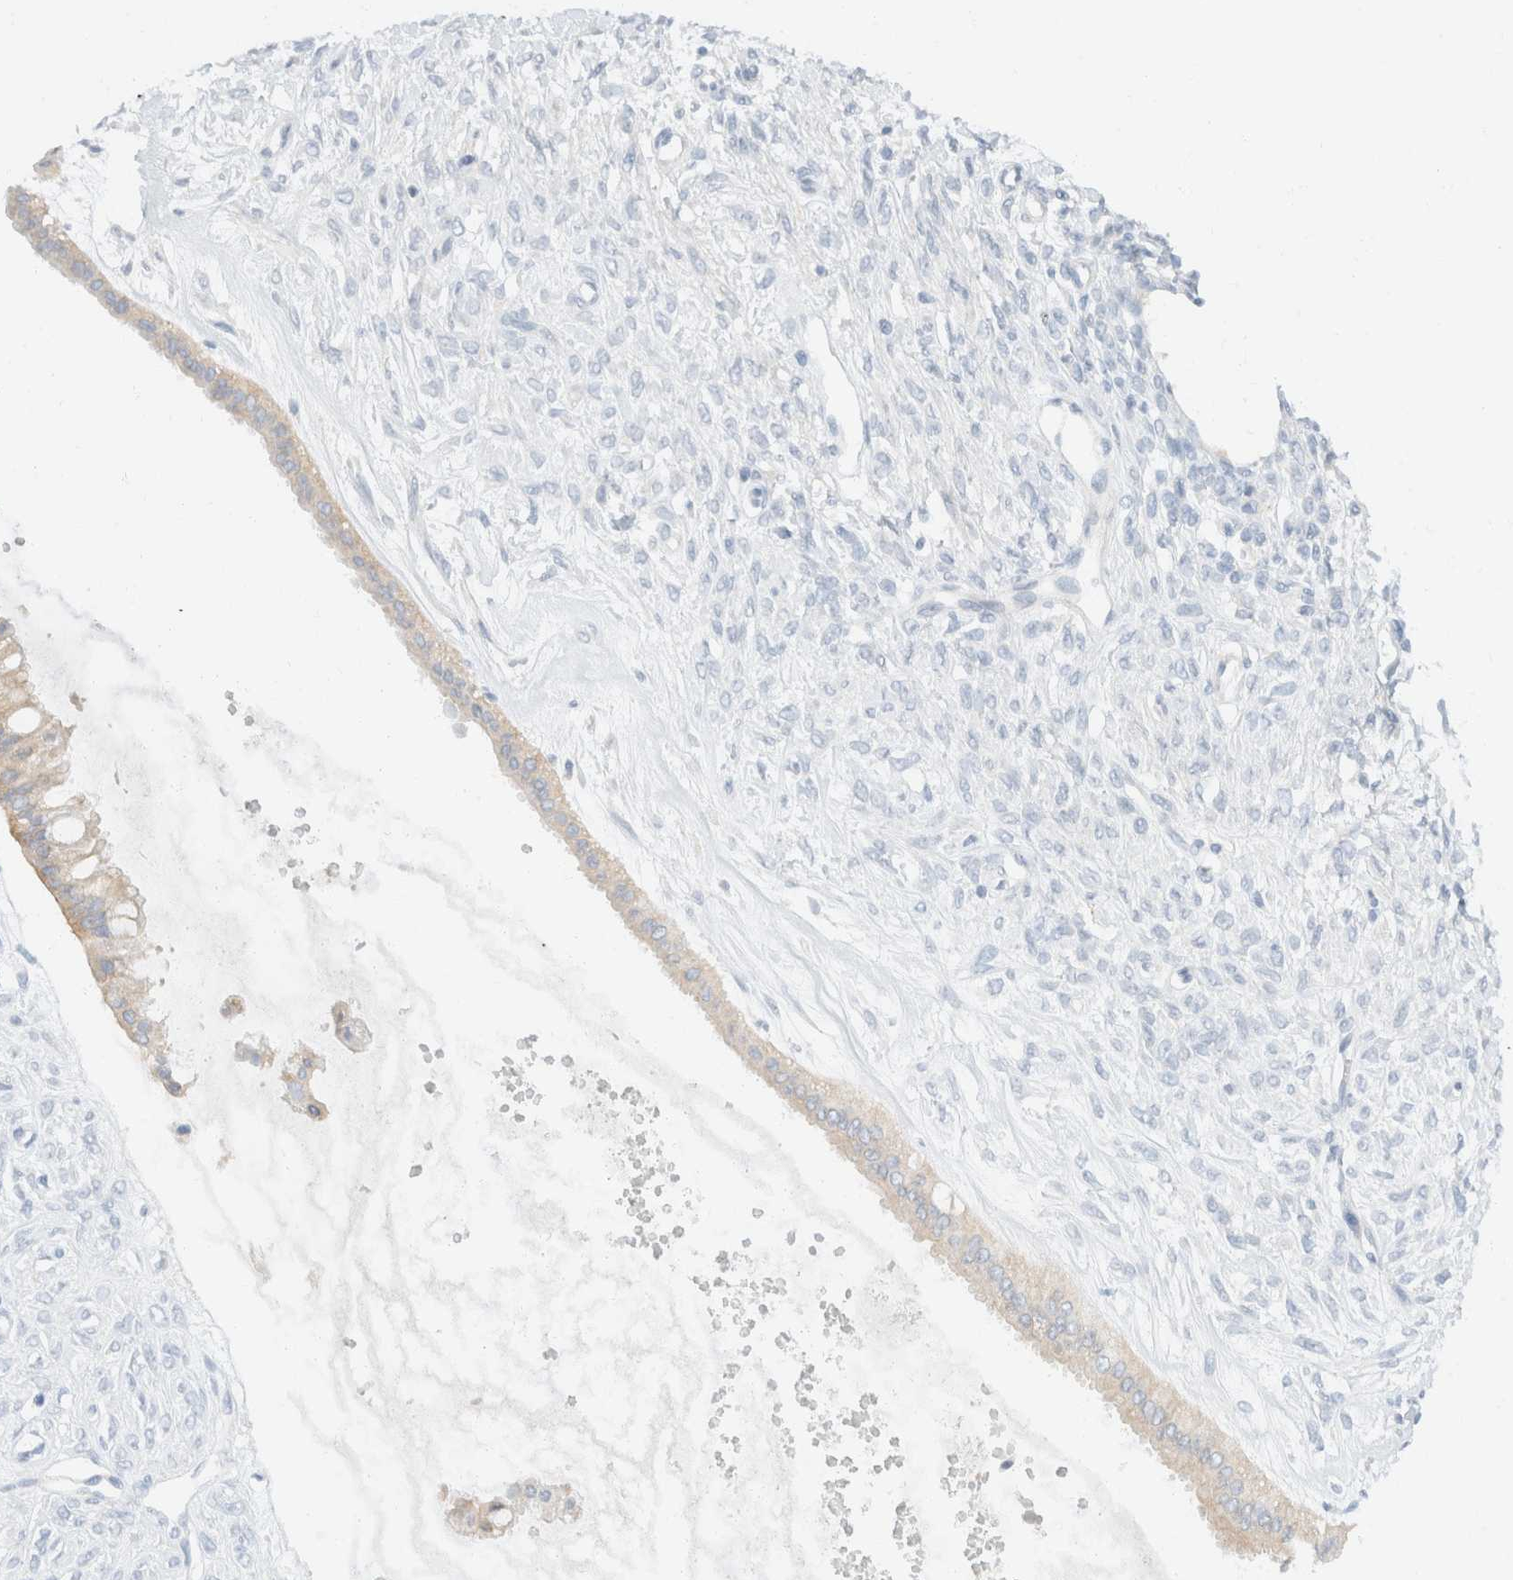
{"staining": {"intensity": "weak", "quantity": "25%-75%", "location": "cytoplasmic/membranous"}, "tissue": "ovarian cancer", "cell_type": "Tumor cells", "image_type": "cancer", "snomed": [{"axis": "morphology", "description": "Cystadenocarcinoma, mucinous, NOS"}, {"axis": "topography", "description": "Ovary"}], "caption": "Ovarian mucinous cystadenocarcinoma was stained to show a protein in brown. There is low levels of weak cytoplasmic/membranous expression in about 25%-75% of tumor cells. (brown staining indicates protein expression, while blue staining denotes nuclei).", "gene": "SH3GLB2", "patient": {"sex": "female", "age": 73}}